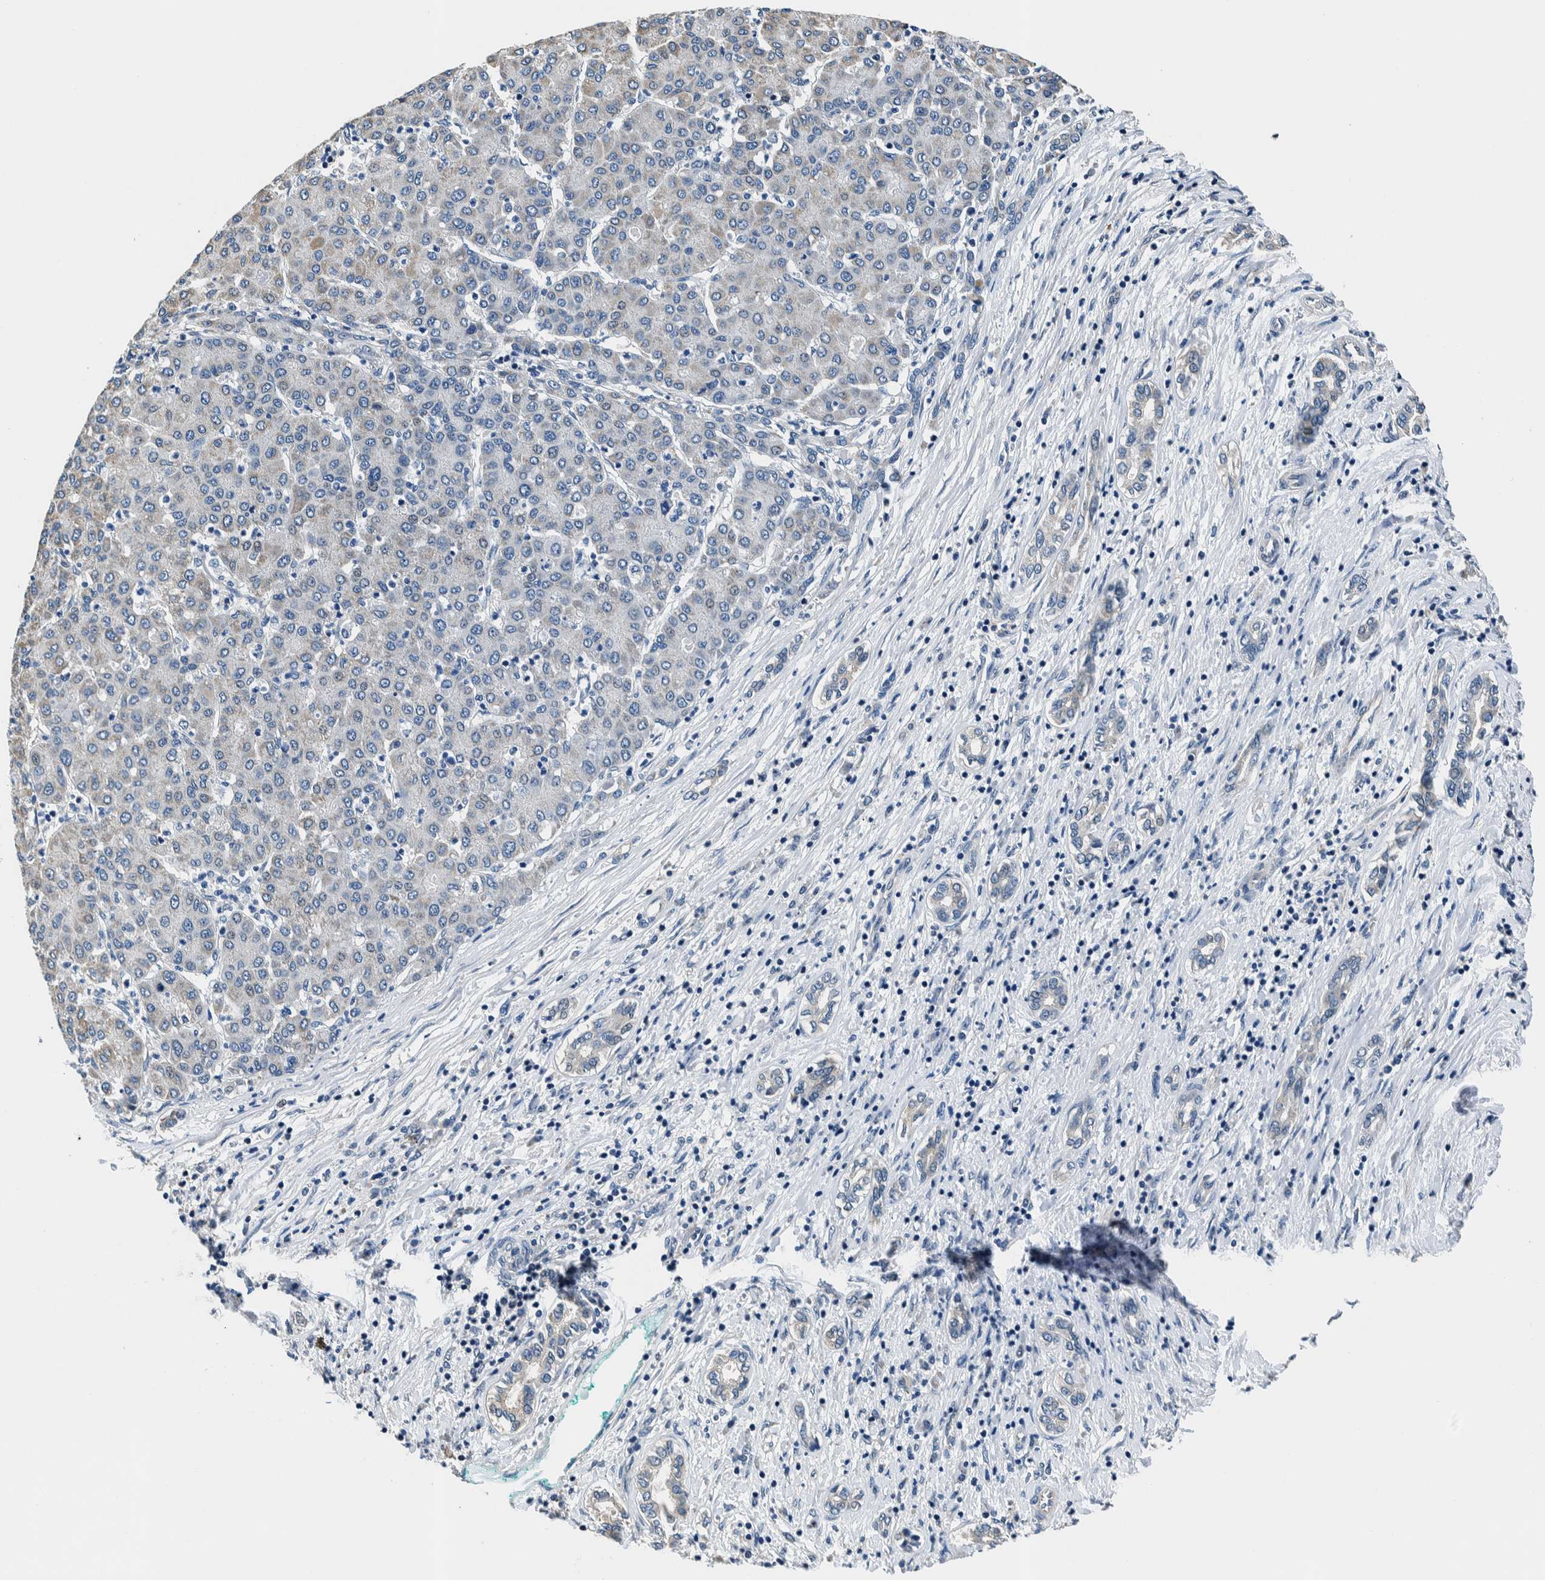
{"staining": {"intensity": "negative", "quantity": "none", "location": "none"}, "tissue": "liver cancer", "cell_type": "Tumor cells", "image_type": "cancer", "snomed": [{"axis": "morphology", "description": "Carcinoma, Hepatocellular, NOS"}, {"axis": "topography", "description": "Liver"}], "caption": "There is no significant positivity in tumor cells of liver cancer. (Immunohistochemistry, brightfield microscopy, high magnification).", "gene": "NIBAN2", "patient": {"sex": "male", "age": 65}}